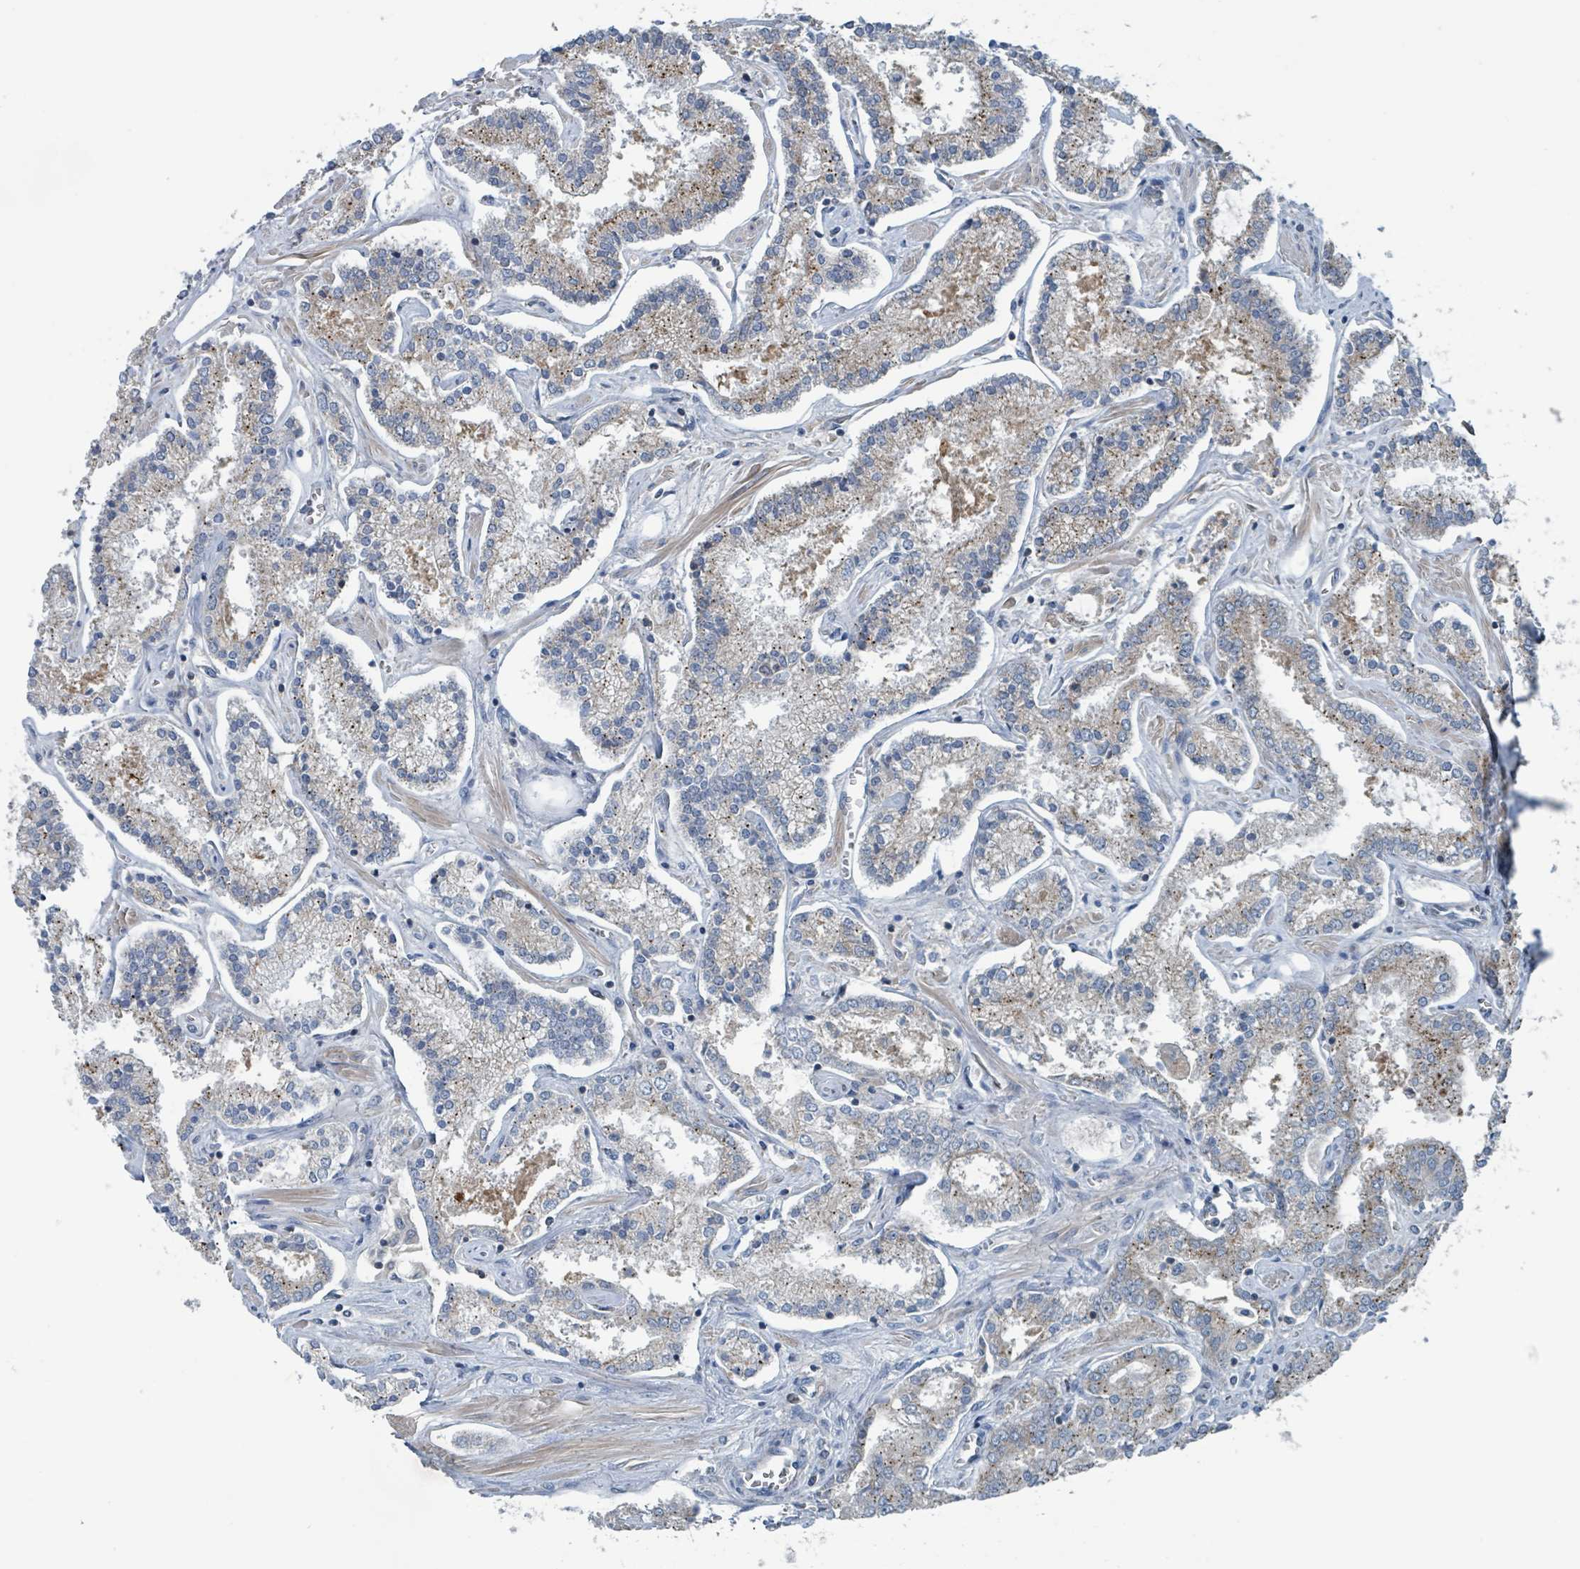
{"staining": {"intensity": "strong", "quantity": "25%-75%", "location": "cytoplasmic/membranous"}, "tissue": "prostate cancer", "cell_type": "Tumor cells", "image_type": "cancer", "snomed": [{"axis": "morphology", "description": "Adenocarcinoma, High grade"}, {"axis": "topography", "description": "Prostate"}], "caption": "Protein expression analysis of human prostate adenocarcinoma (high-grade) reveals strong cytoplasmic/membranous staining in about 25%-75% of tumor cells. (DAB IHC with brightfield microscopy, high magnification).", "gene": "ACBD4", "patient": {"sex": "male", "age": 71}}